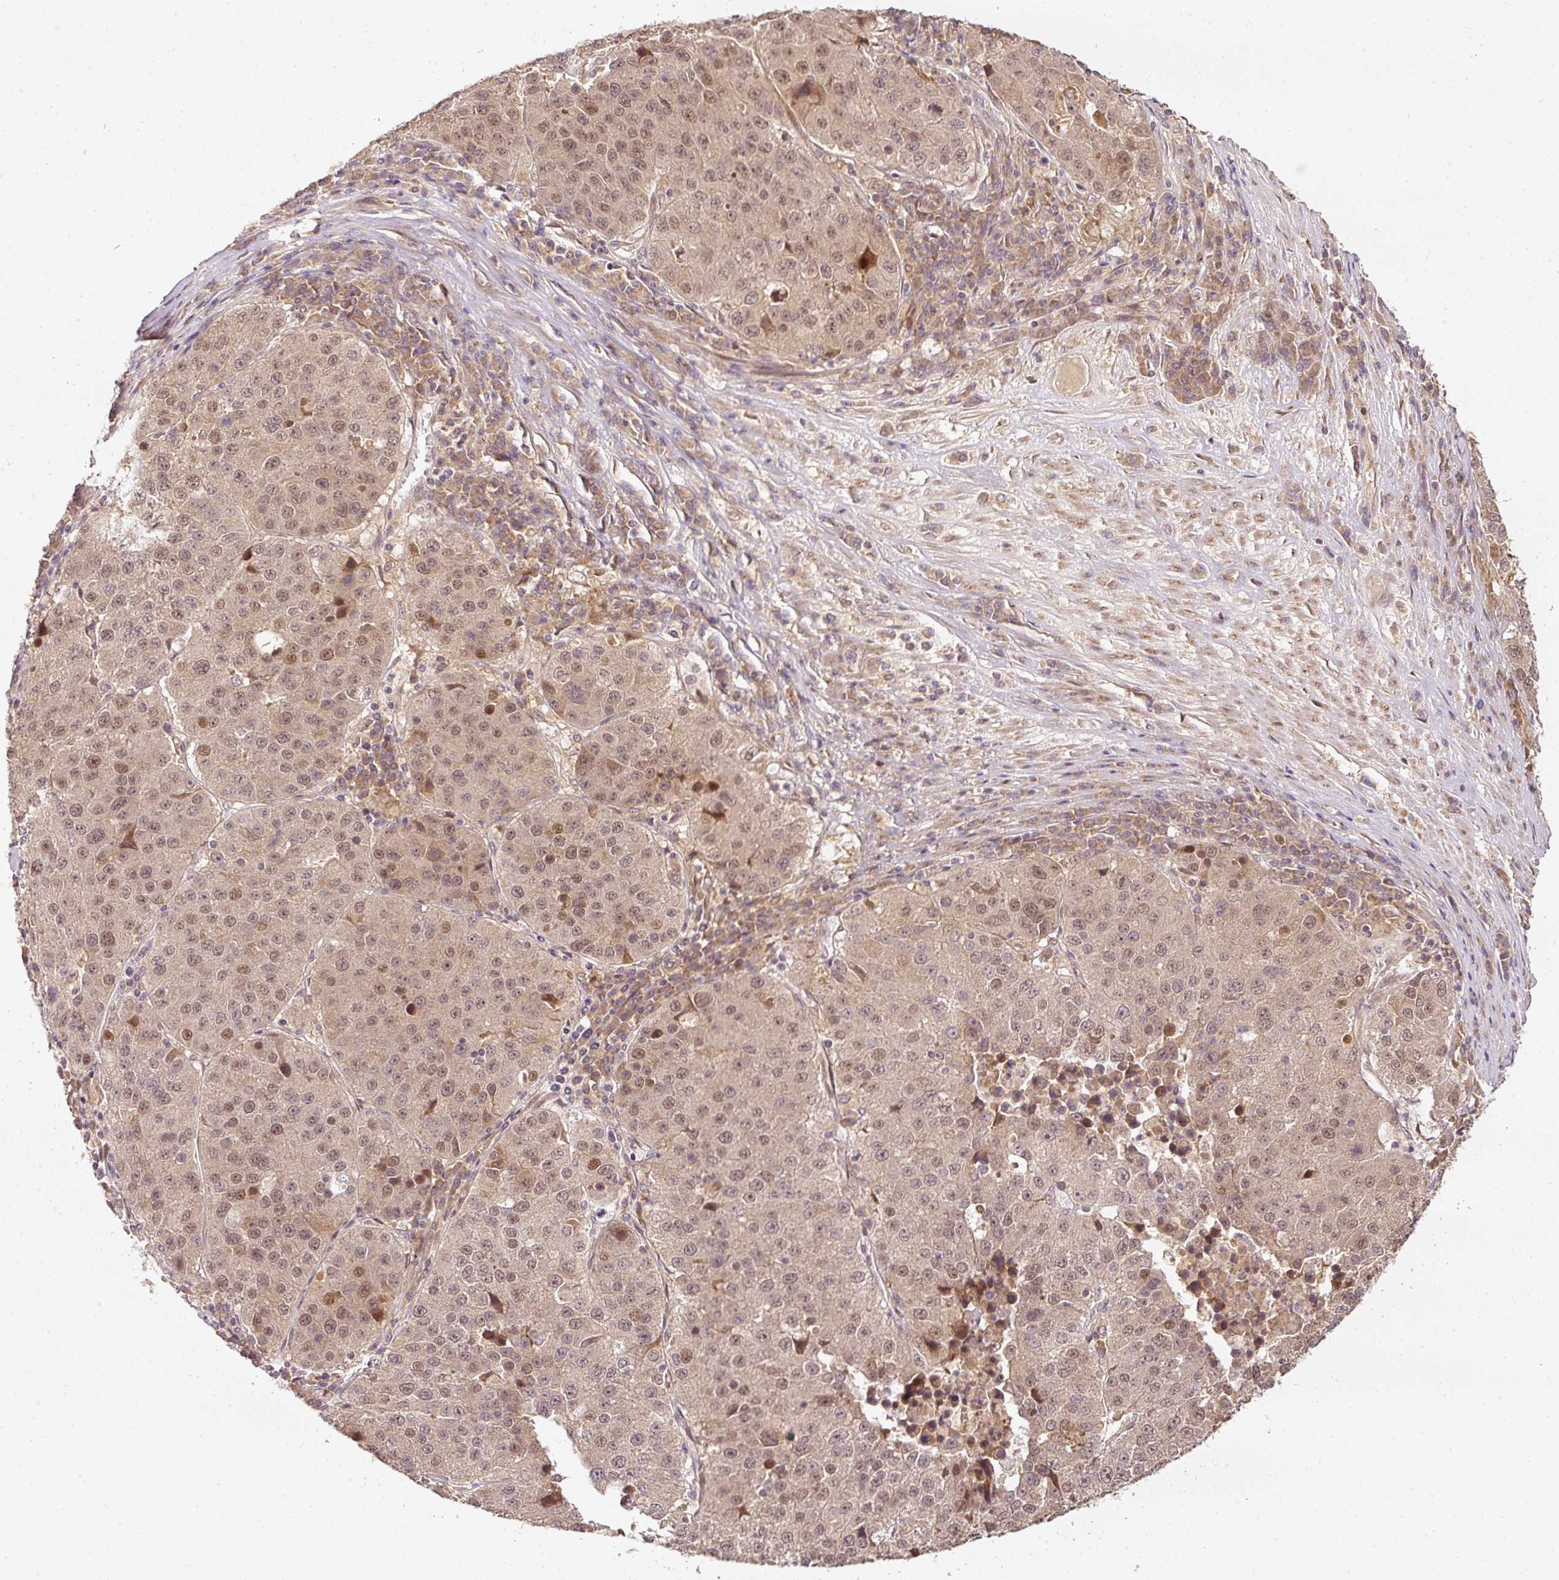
{"staining": {"intensity": "moderate", "quantity": "25%-75%", "location": "nuclear"}, "tissue": "stomach cancer", "cell_type": "Tumor cells", "image_type": "cancer", "snomed": [{"axis": "morphology", "description": "Adenocarcinoma, NOS"}, {"axis": "topography", "description": "Stomach"}], "caption": "The histopathology image demonstrates staining of stomach adenocarcinoma, revealing moderate nuclear protein positivity (brown color) within tumor cells. (Stains: DAB (3,3'-diaminobenzidine) in brown, nuclei in blue, Microscopy: brightfield microscopy at high magnification).", "gene": "PCDHB1", "patient": {"sex": "male", "age": 71}}